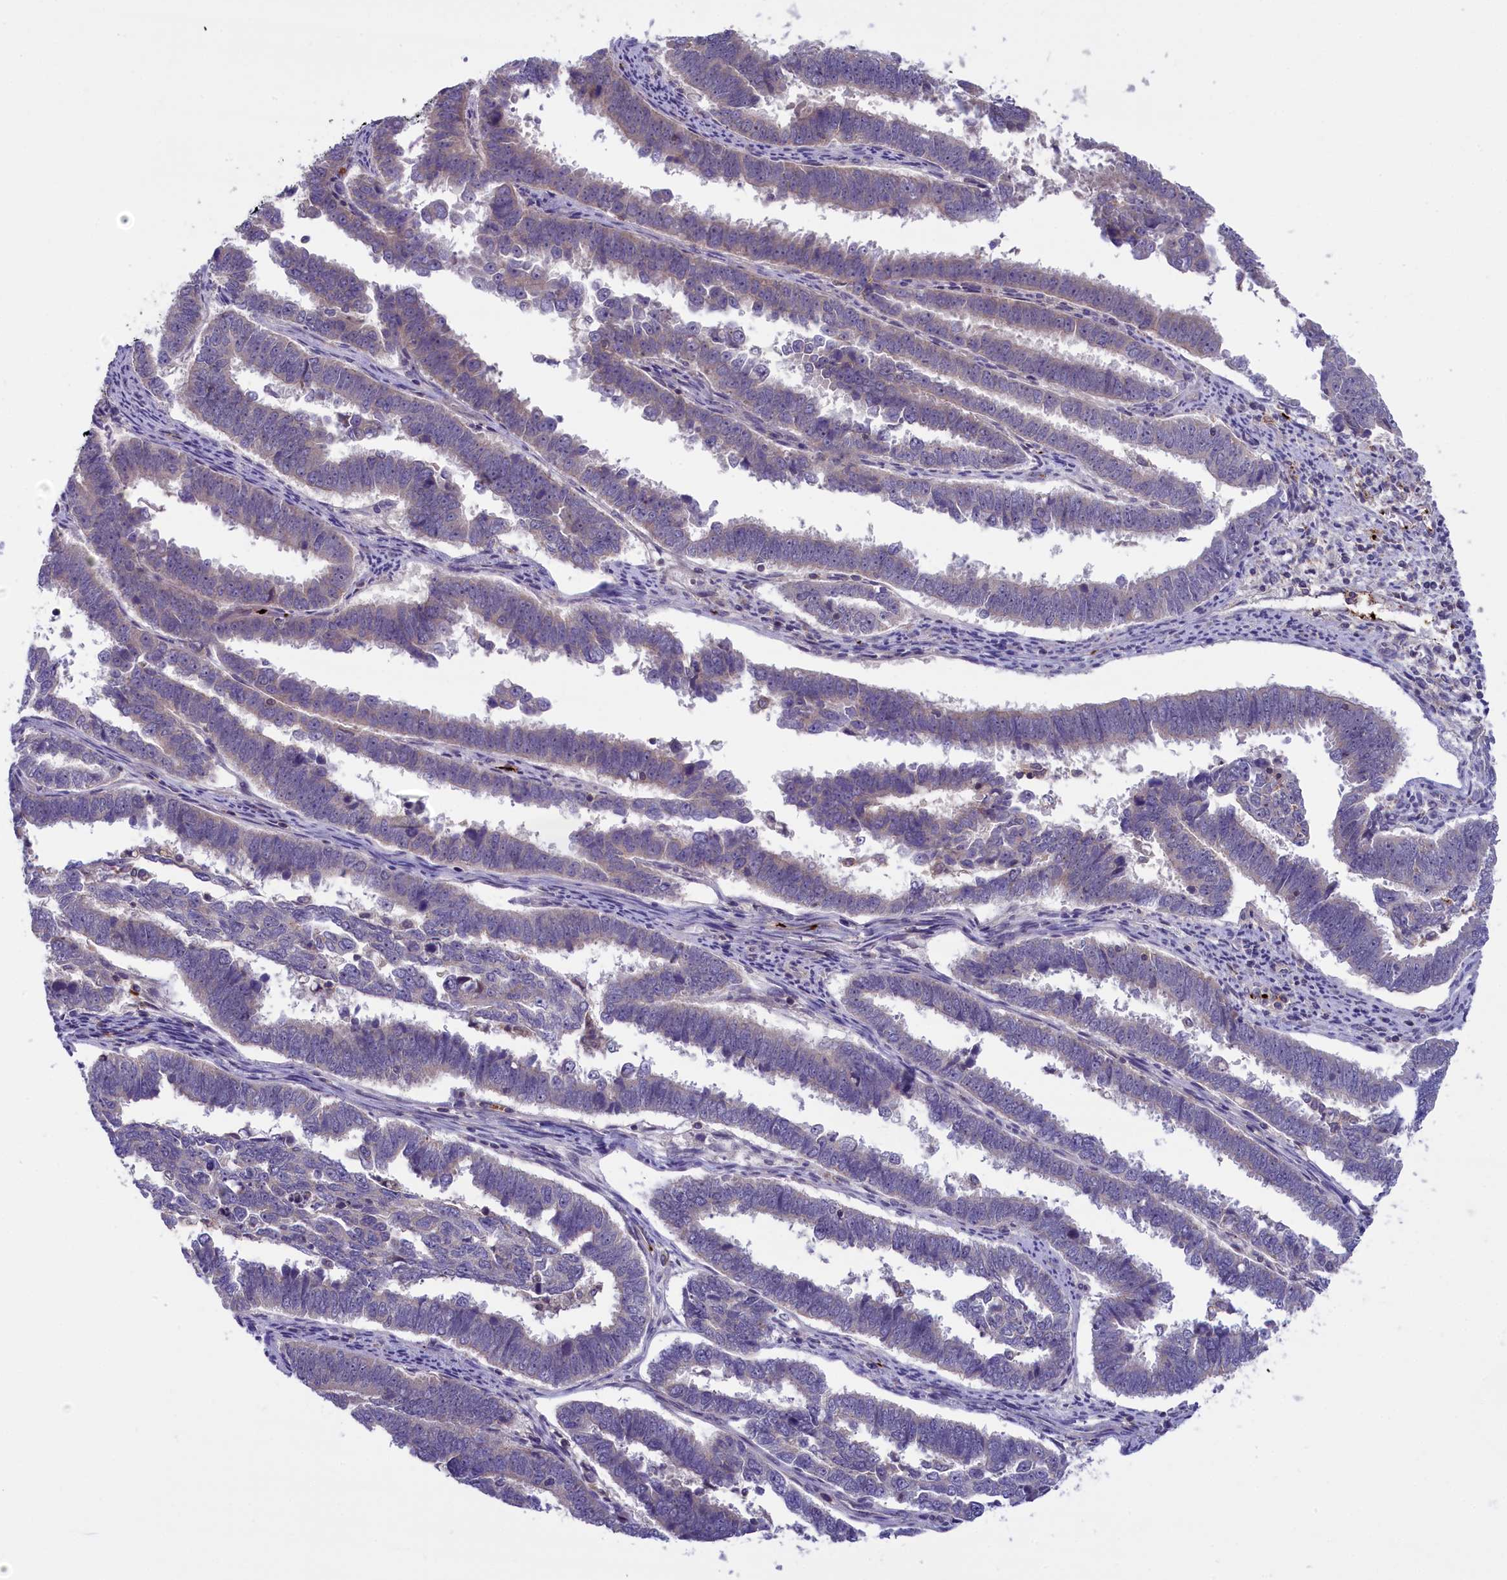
{"staining": {"intensity": "negative", "quantity": "none", "location": "none"}, "tissue": "endometrial cancer", "cell_type": "Tumor cells", "image_type": "cancer", "snomed": [{"axis": "morphology", "description": "Adenocarcinoma, NOS"}, {"axis": "topography", "description": "Endometrium"}], "caption": "Immunohistochemistry (IHC) of adenocarcinoma (endometrial) demonstrates no positivity in tumor cells.", "gene": "HEATR3", "patient": {"sex": "female", "age": 75}}